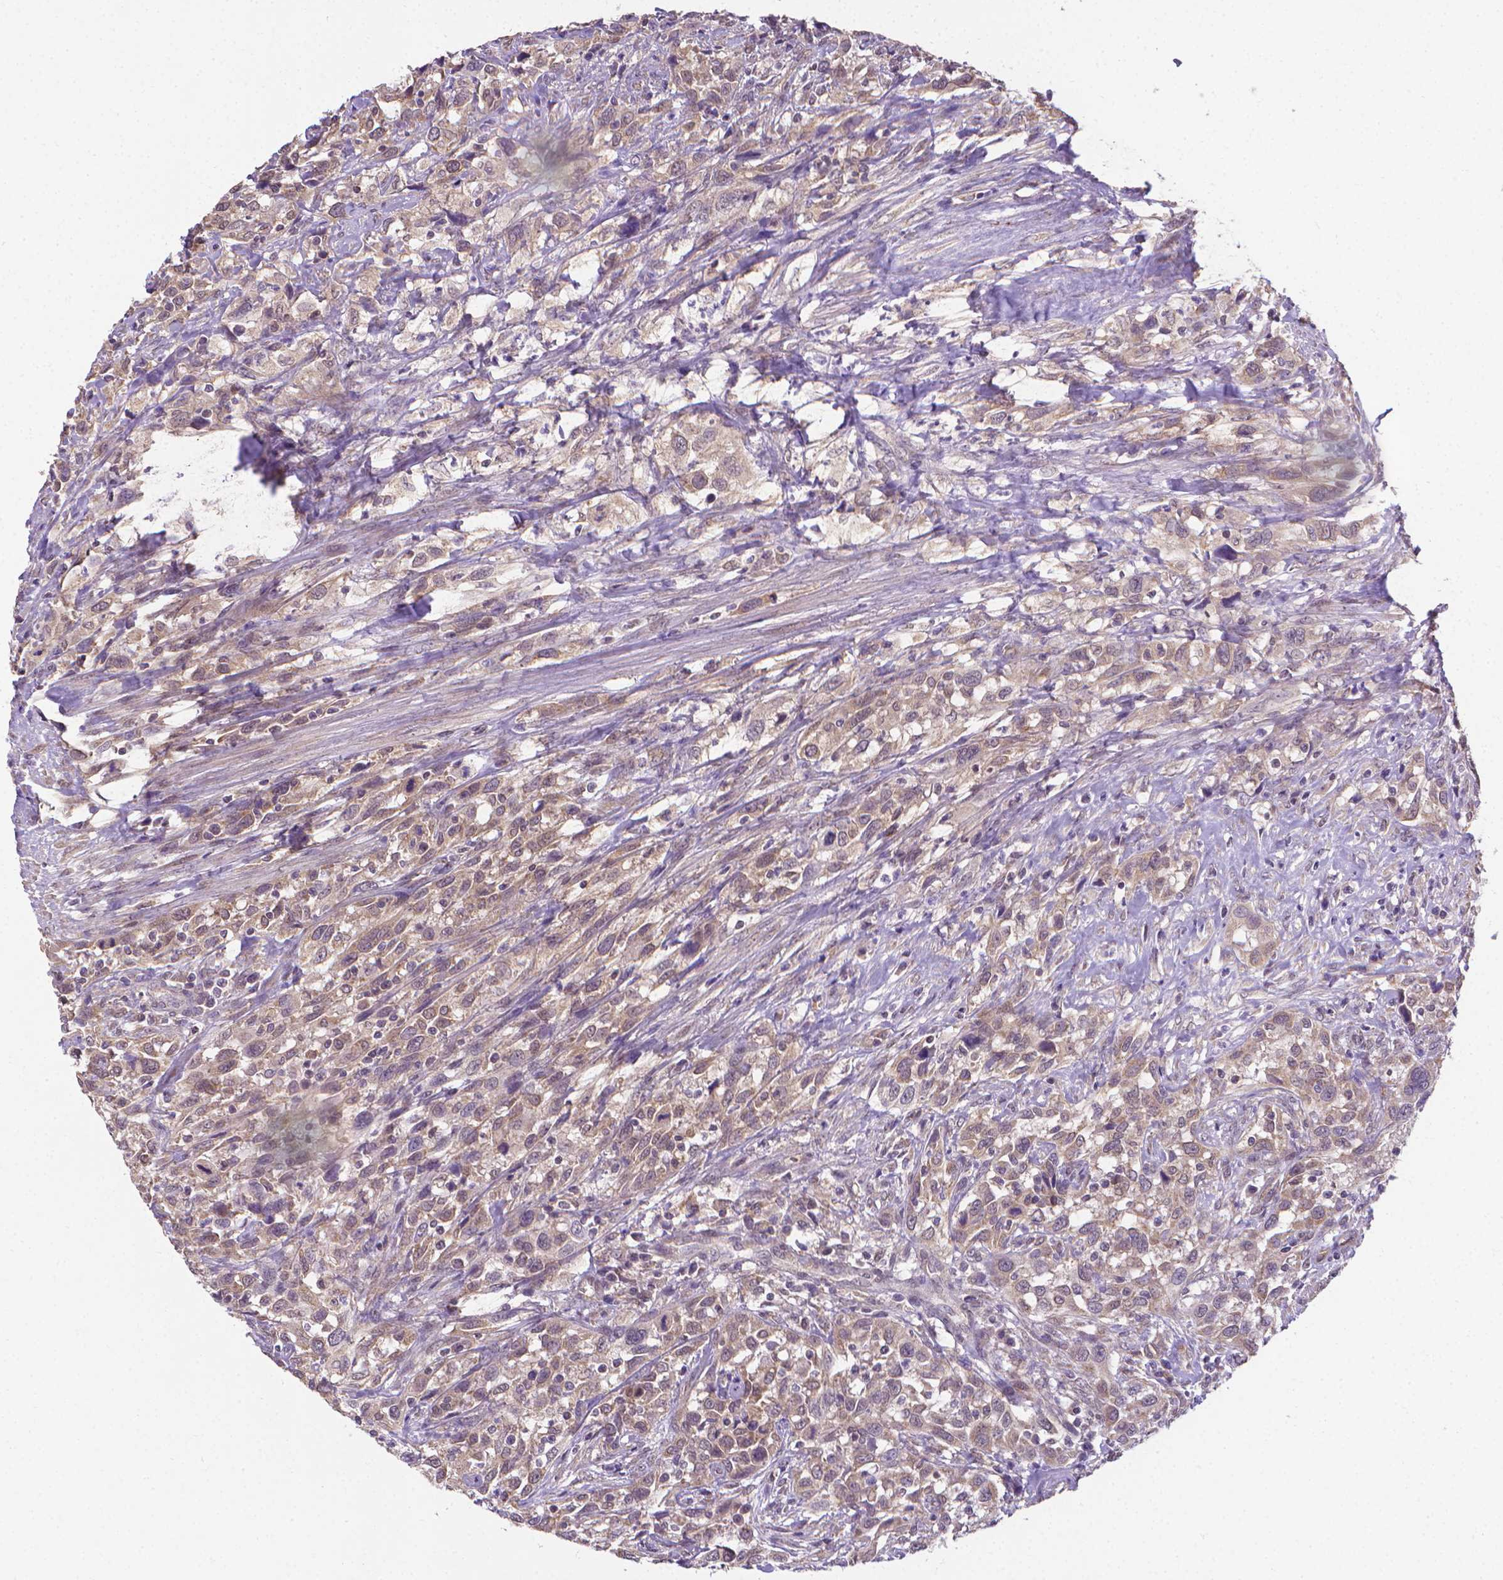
{"staining": {"intensity": "weak", "quantity": "<25%", "location": "cytoplasmic/membranous"}, "tissue": "urothelial cancer", "cell_type": "Tumor cells", "image_type": "cancer", "snomed": [{"axis": "morphology", "description": "Urothelial carcinoma, NOS"}, {"axis": "morphology", "description": "Urothelial carcinoma, High grade"}, {"axis": "topography", "description": "Urinary bladder"}], "caption": "Immunohistochemical staining of urothelial cancer reveals no significant expression in tumor cells.", "gene": "GPR63", "patient": {"sex": "female", "age": 64}}